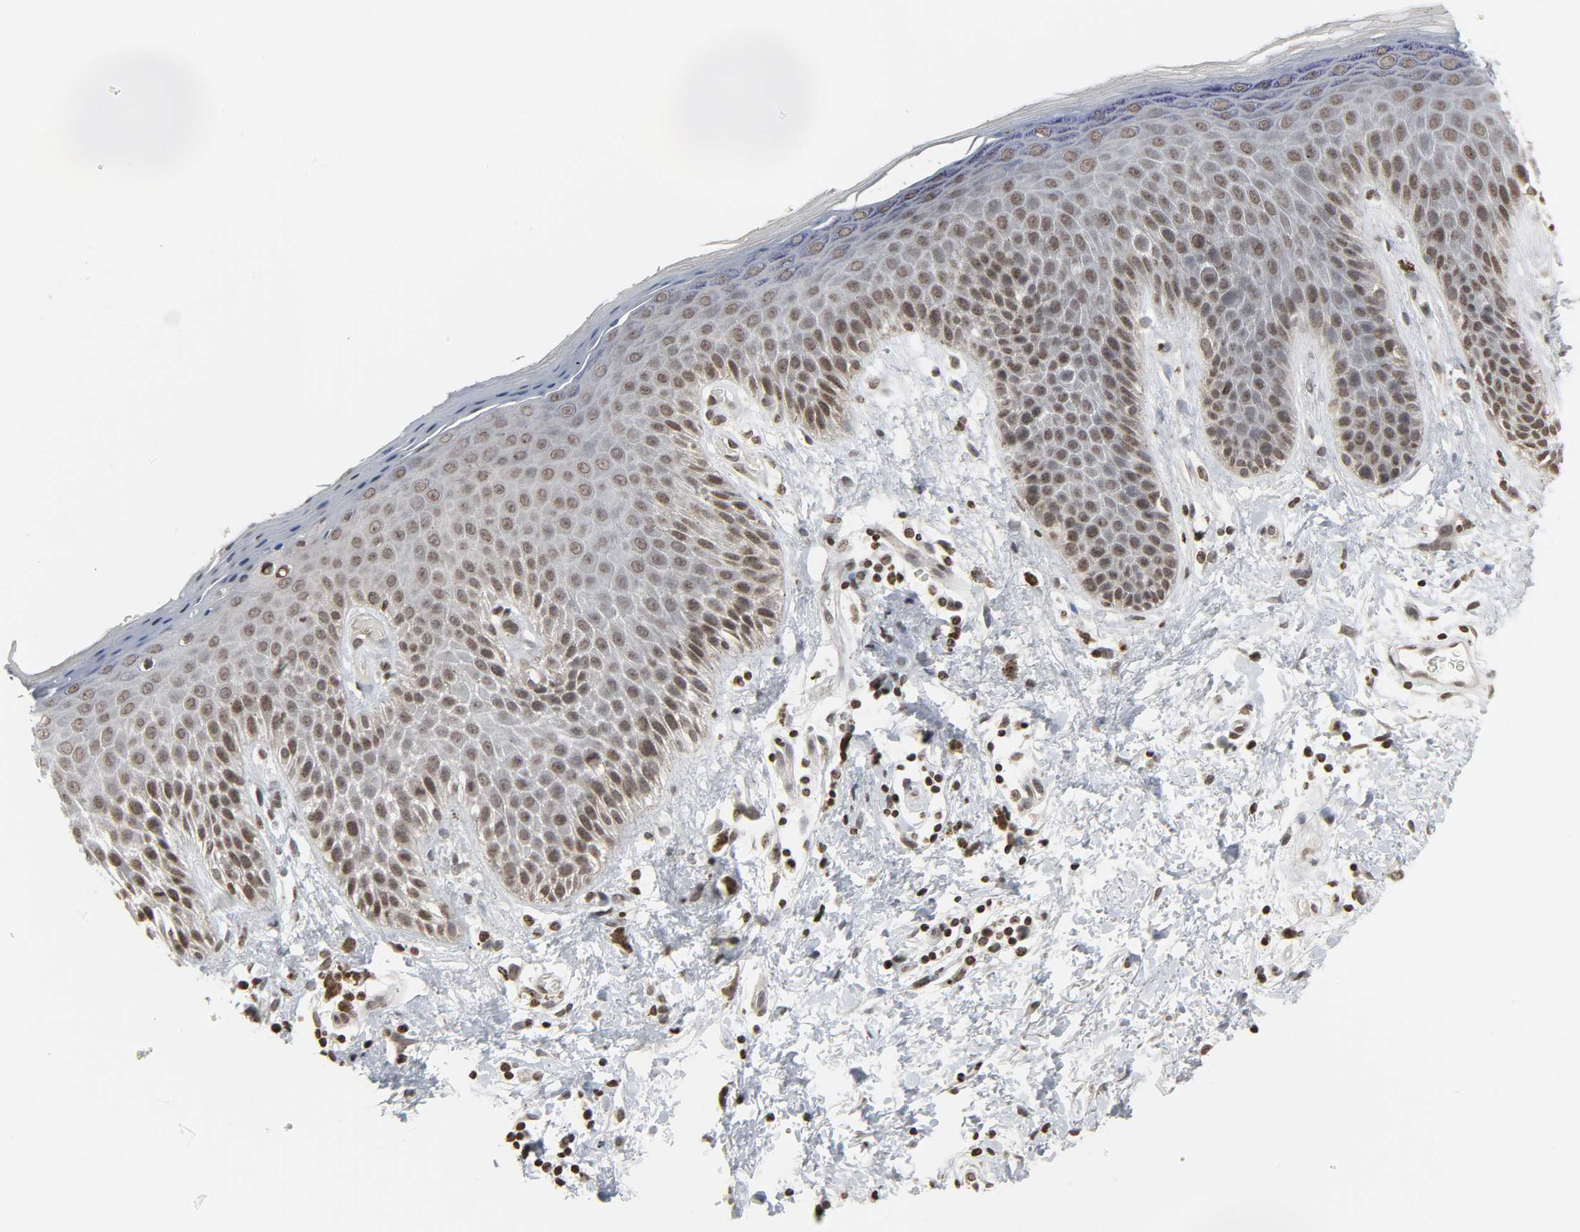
{"staining": {"intensity": "moderate", "quantity": ">75%", "location": "nuclear"}, "tissue": "skin", "cell_type": "Epidermal cells", "image_type": "normal", "snomed": [{"axis": "morphology", "description": "Normal tissue, NOS"}, {"axis": "topography", "description": "Anal"}], "caption": "Protein staining exhibits moderate nuclear positivity in about >75% of epidermal cells in unremarkable skin.", "gene": "ELAVL1", "patient": {"sex": "female", "age": 46}}